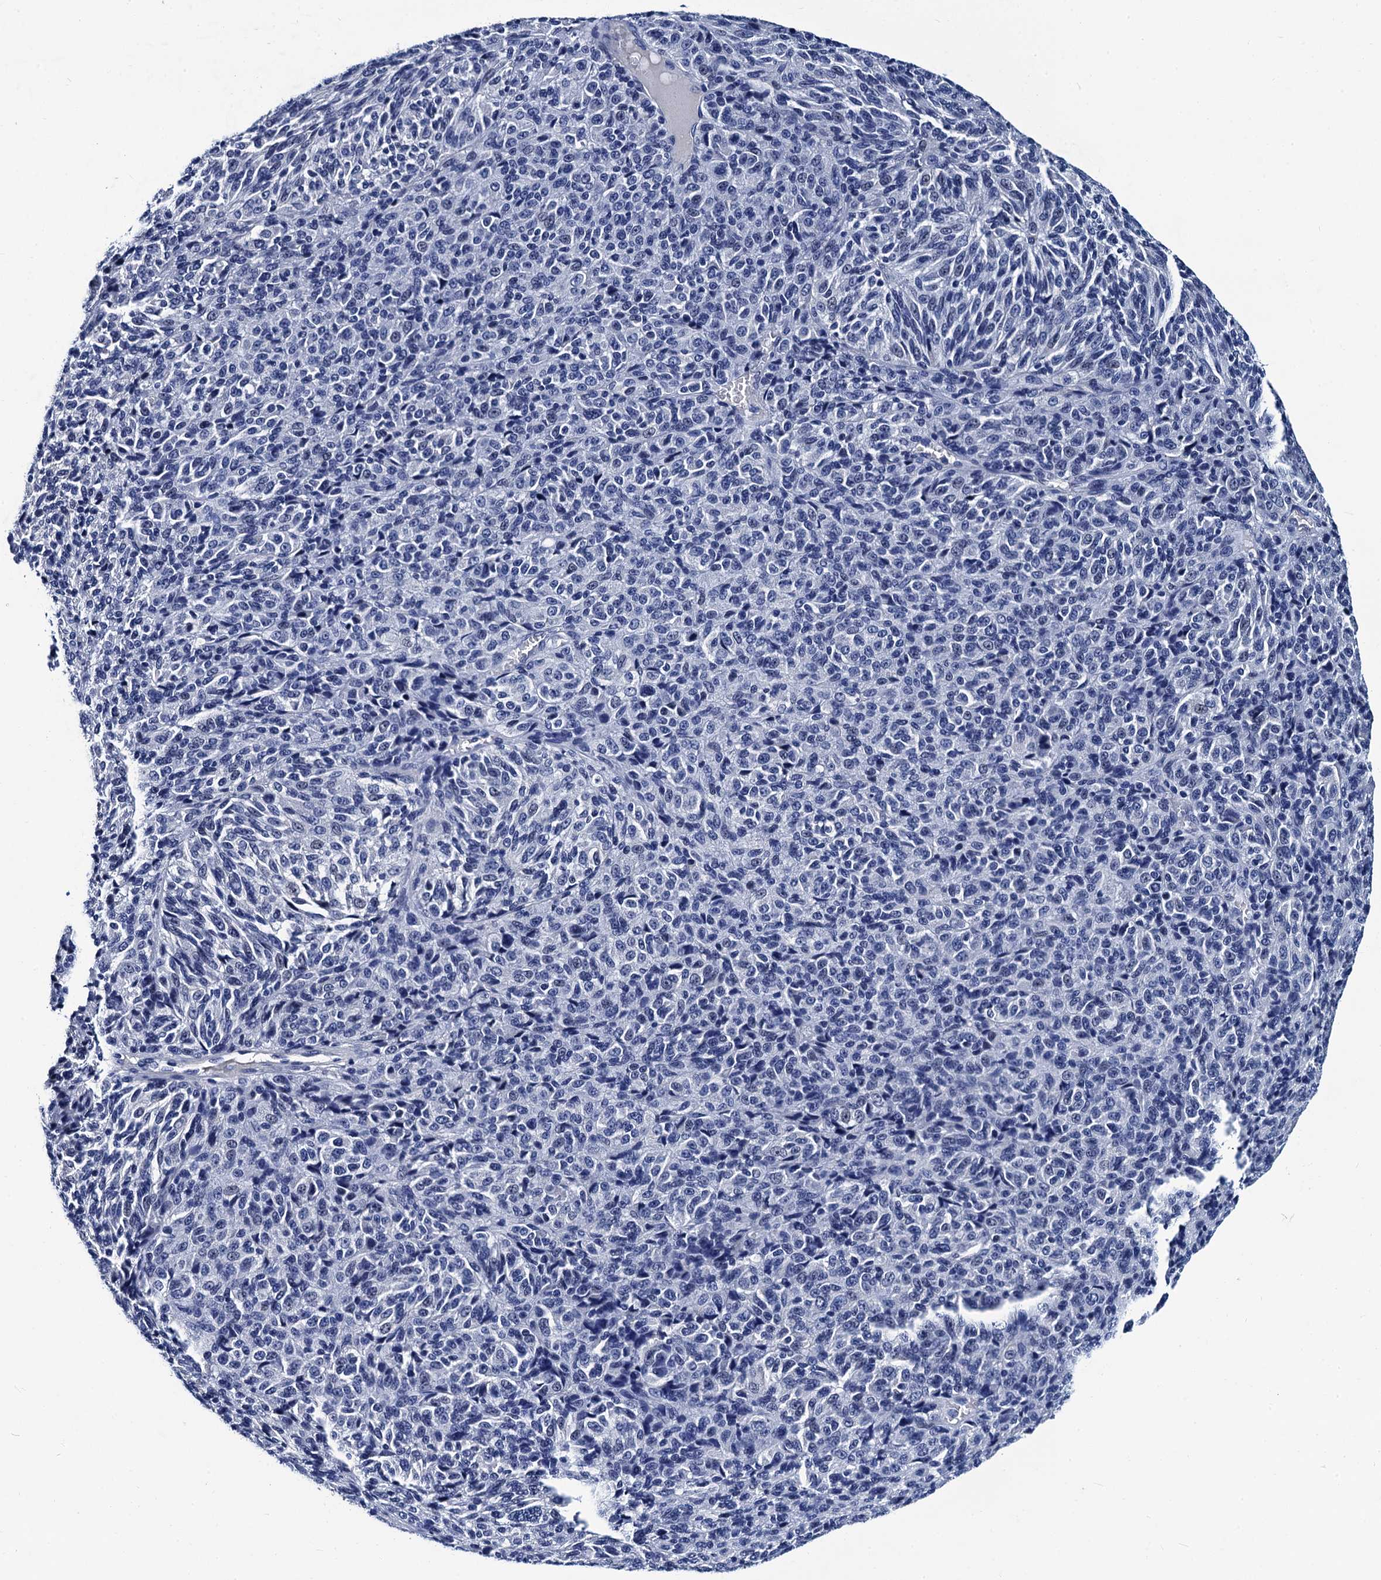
{"staining": {"intensity": "negative", "quantity": "none", "location": "none"}, "tissue": "melanoma", "cell_type": "Tumor cells", "image_type": "cancer", "snomed": [{"axis": "morphology", "description": "Malignant melanoma, Metastatic site"}, {"axis": "topography", "description": "Brain"}], "caption": "This is an IHC micrograph of malignant melanoma (metastatic site). There is no staining in tumor cells.", "gene": "LRRC30", "patient": {"sex": "female", "age": 56}}